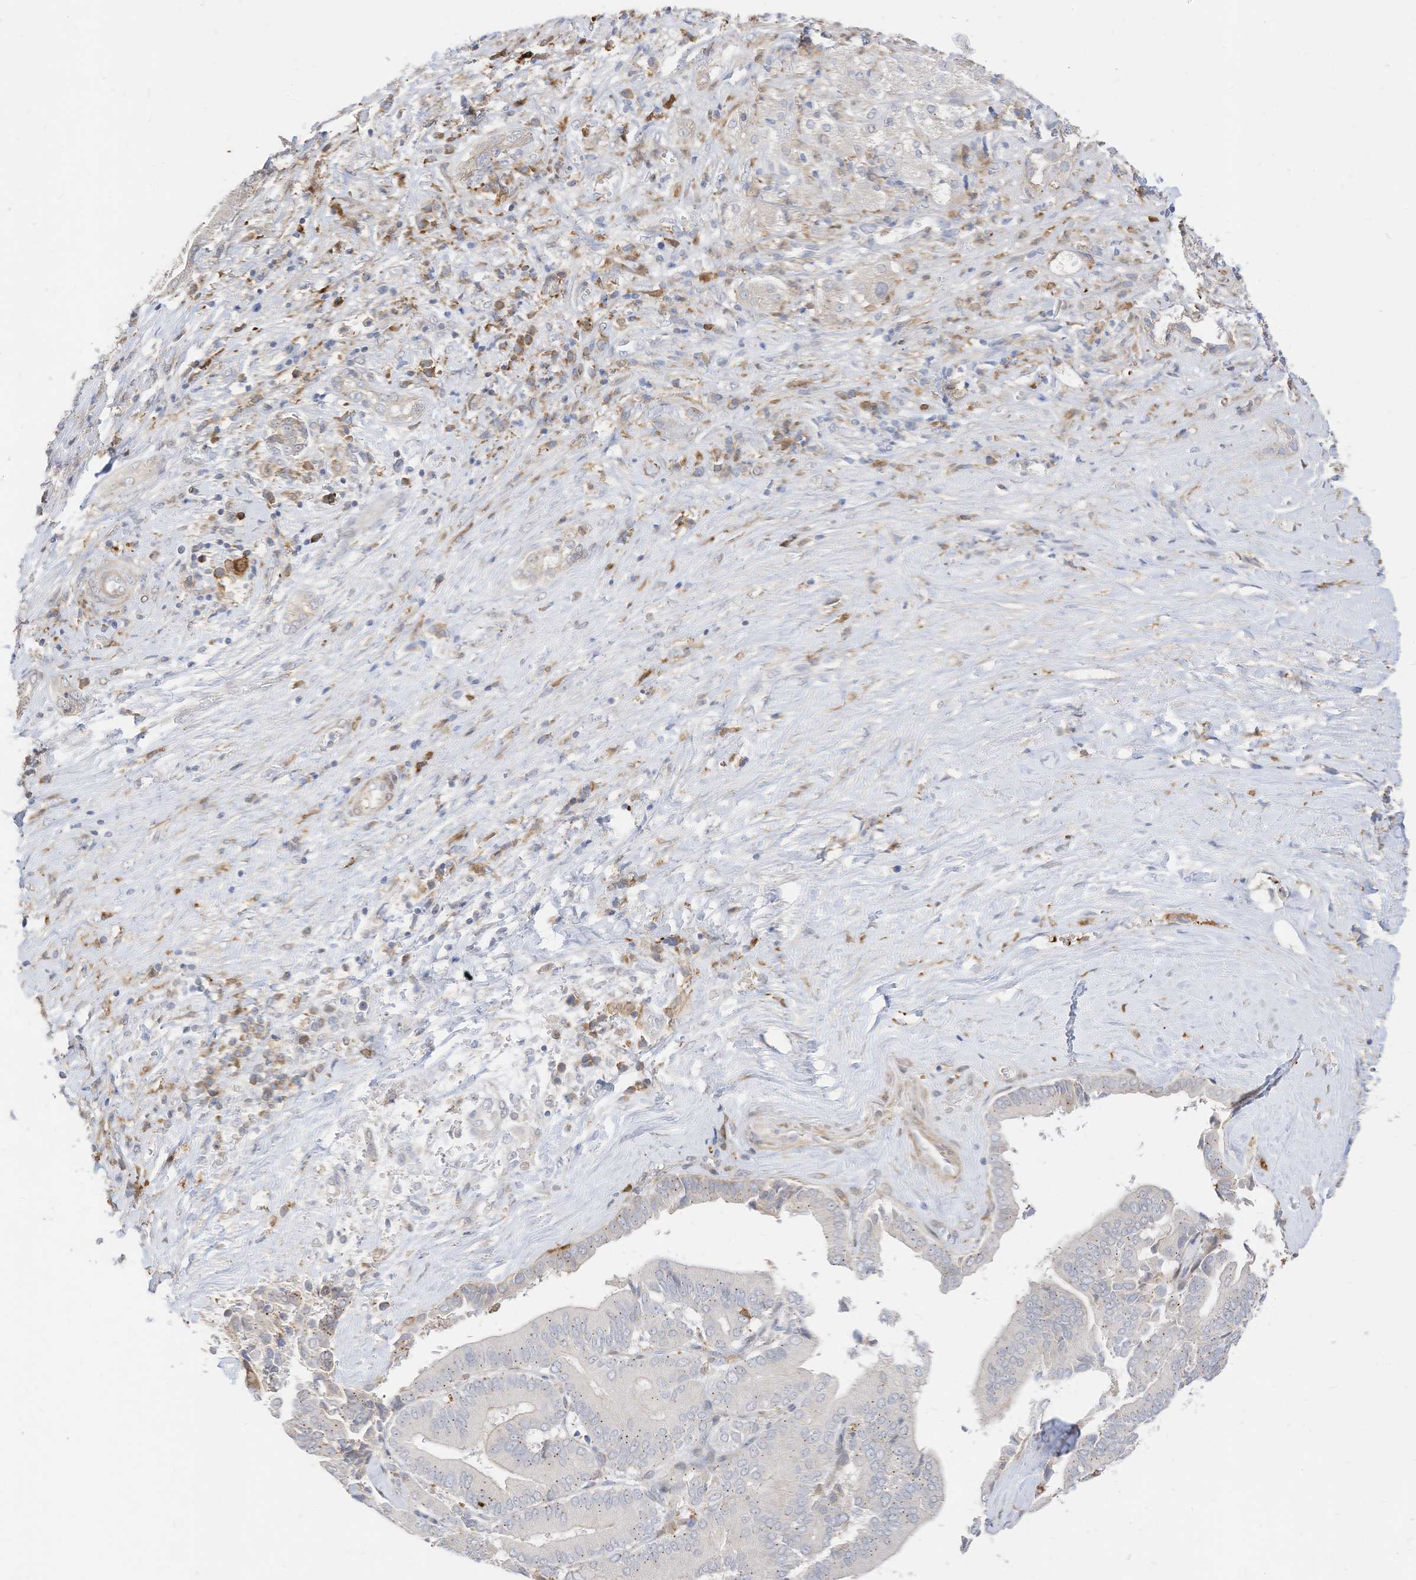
{"staining": {"intensity": "negative", "quantity": "none", "location": "none"}, "tissue": "liver cancer", "cell_type": "Tumor cells", "image_type": "cancer", "snomed": [{"axis": "morphology", "description": "Cholangiocarcinoma"}, {"axis": "topography", "description": "Liver"}], "caption": "IHC of human liver cancer exhibits no staining in tumor cells.", "gene": "ATP13A1", "patient": {"sex": "female", "age": 75}}